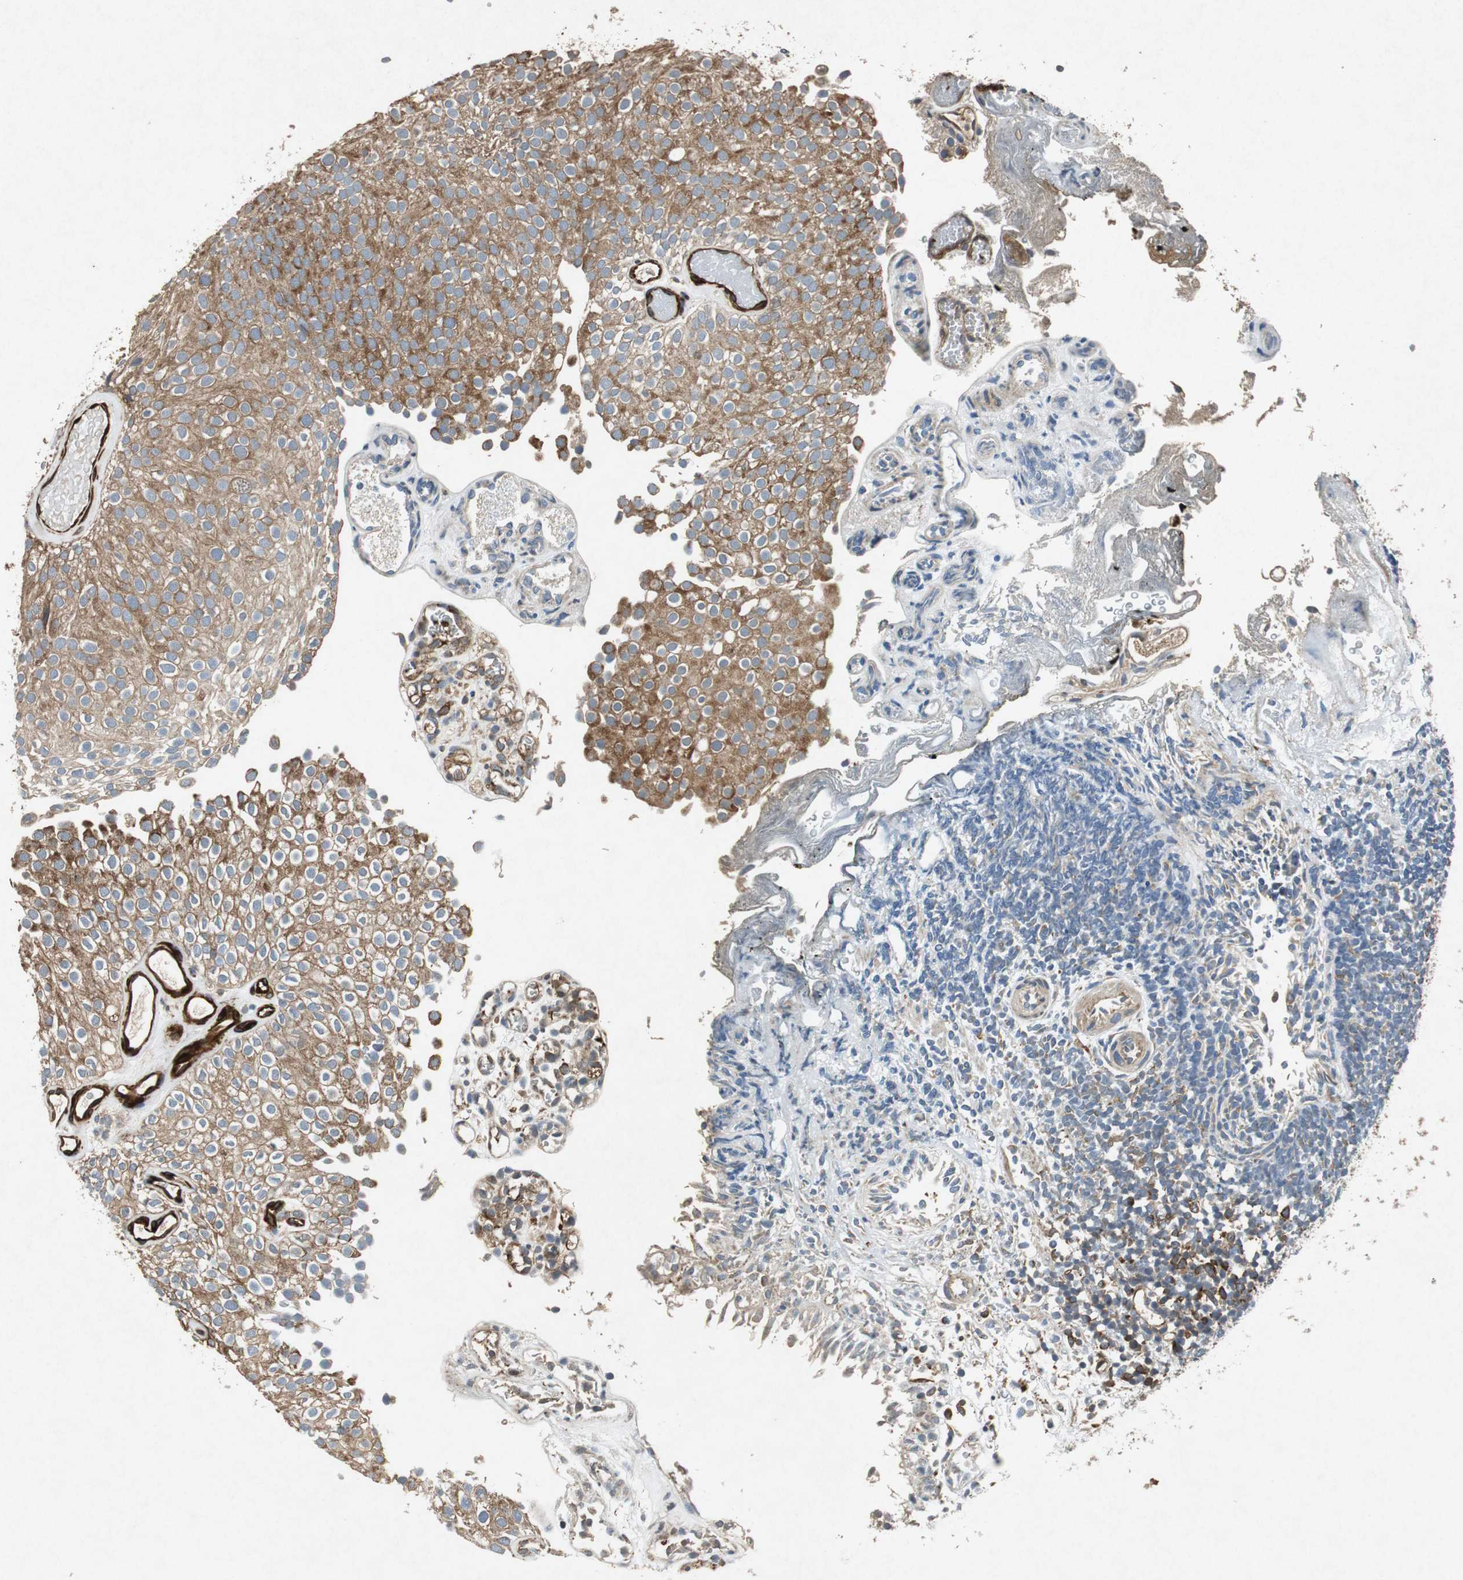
{"staining": {"intensity": "moderate", "quantity": ">75%", "location": "cytoplasmic/membranous"}, "tissue": "urothelial cancer", "cell_type": "Tumor cells", "image_type": "cancer", "snomed": [{"axis": "morphology", "description": "Urothelial carcinoma, Low grade"}, {"axis": "topography", "description": "Urinary bladder"}], "caption": "IHC photomicrograph of neoplastic tissue: human urothelial cancer stained using IHC exhibits medium levels of moderate protein expression localized specifically in the cytoplasmic/membranous of tumor cells, appearing as a cytoplasmic/membranous brown color.", "gene": "TUBA4A", "patient": {"sex": "male", "age": 78}}